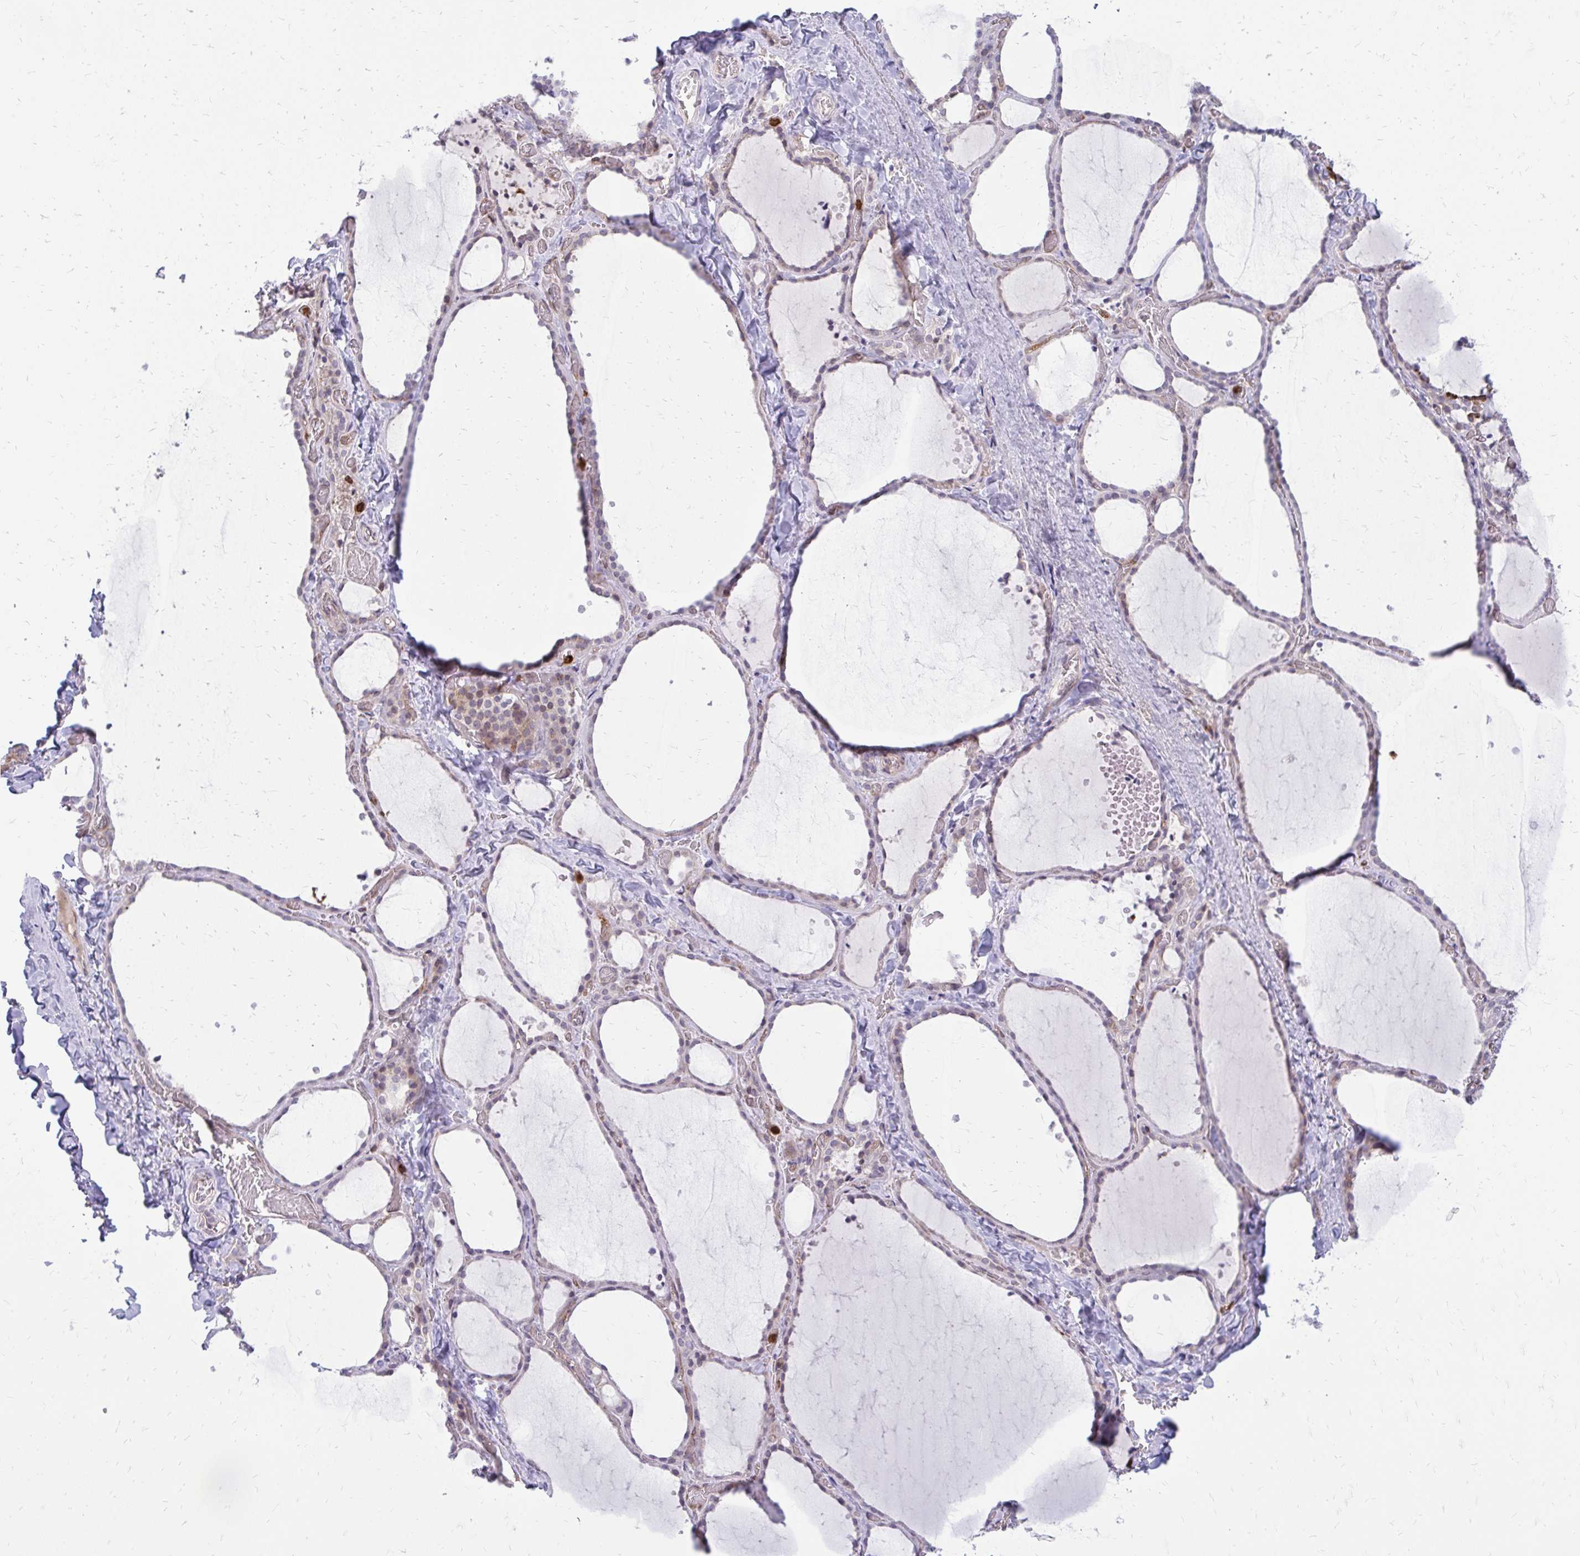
{"staining": {"intensity": "strong", "quantity": "<25%", "location": "cytoplasmic/membranous"}, "tissue": "thyroid gland", "cell_type": "Glandular cells", "image_type": "normal", "snomed": [{"axis": "morphology", "description": "Normal tissue, NOS"}, {"axis": "topography", "description": "Thyroid gland"}], "caption": "Immunohistochemistry (IHC) histopathology image of normal thyroid gland stained for a protein (brown), which demonstrates medium levels of strong cytoplasmic/membranous expression in about <25% of glandular cells.", "gene": "ASAP1", "patient": {"sex": "female", "age": 36}}